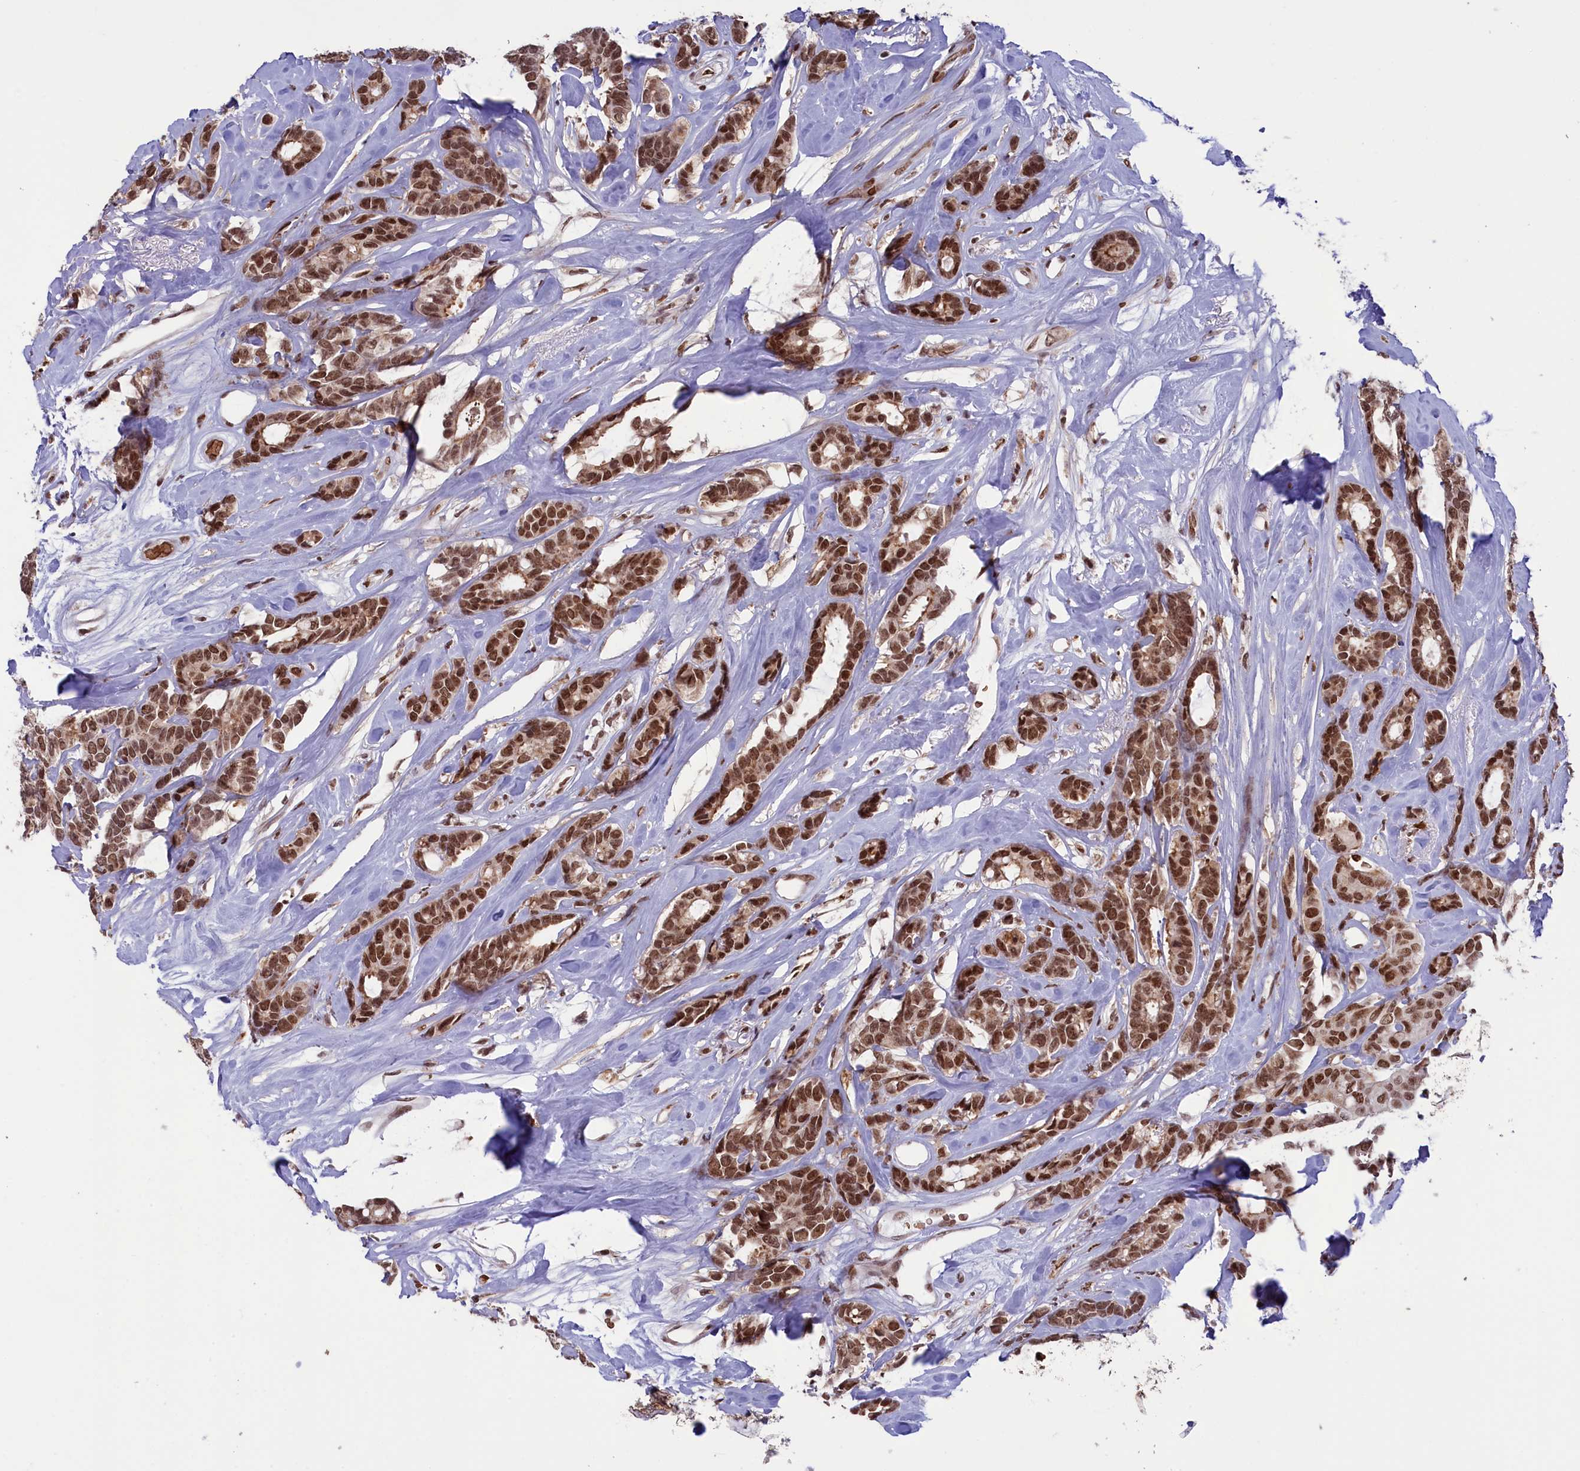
{"staining": {"intensity": "moderate", "quantity": ">75%", "location": "nuclear"}, "tissue": "breast cancer", "cell_type": "Tumor cells", "image_type": "cancer", "snomed": [{"axis": "morphology", "description": "Duct carcinoma"}, {"axis": "topography", "description": "Breast"}], "caption": "The immunohistochemical stain labels moderate nuclear staining in tumor cells of breast cancer tissue. Ihc stains the protein of interest in brown and the nuclei are stained blue.", "gene": "MPHOSPH8", "patient": {"sex": "female", "age": 87}}